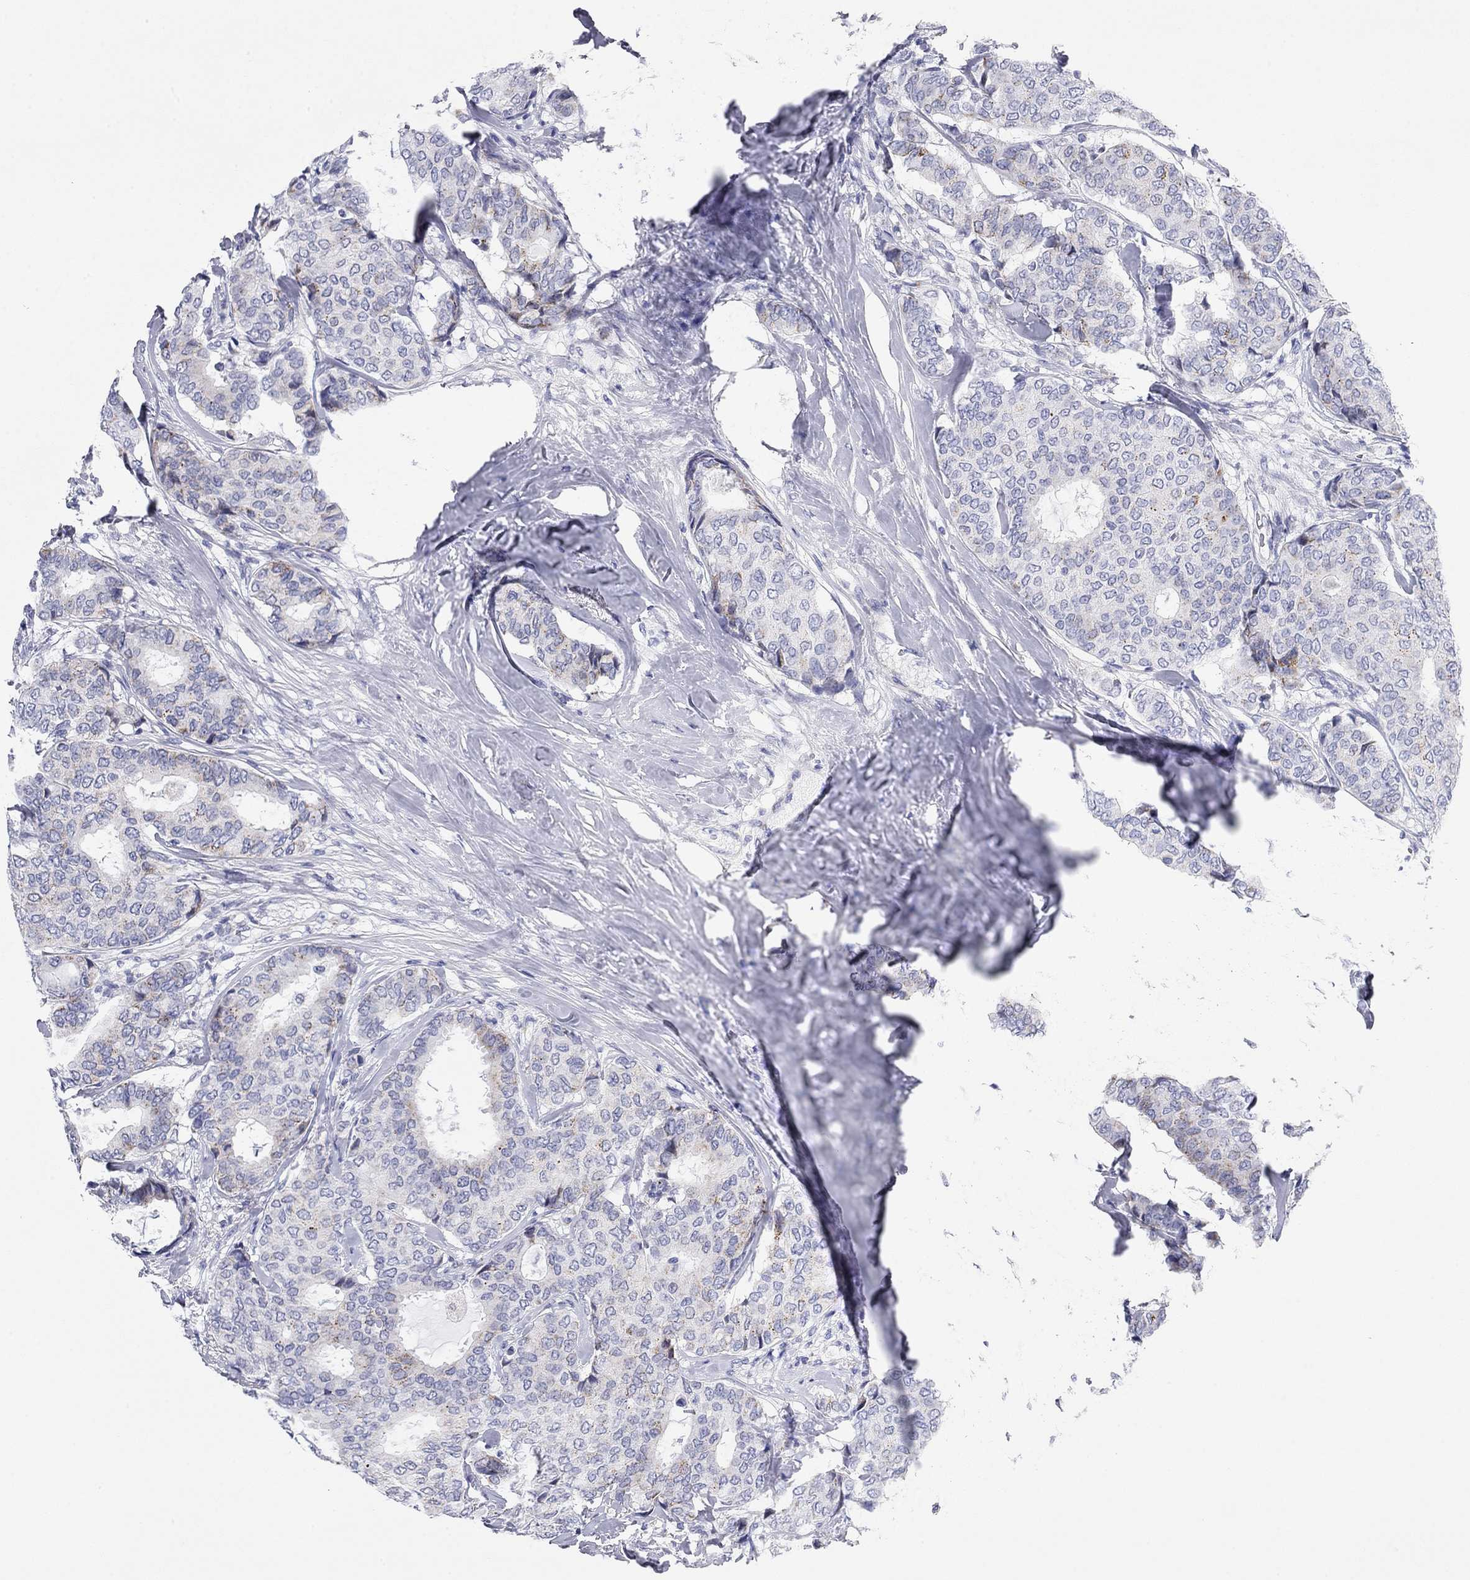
{"staining": {"intensity": "weak", "quantity": "<25%", "location": "cytoplasmic/membranous"}, "tissue": "breast cancer", "cell_type": "Tumor cells", "image_type": "cancer", "snomed": [{"axis": "morphology", "description": "Duct carcinoma"}, {"axis": "topography", "description": "Breast"}], "caption": "Tumor cells show no significant expression in breast cancer. (IHC, brightfield microscopy, high magnification).", "gene": "CHI3L2", "patient": {"sex": "female", "age": 75}}